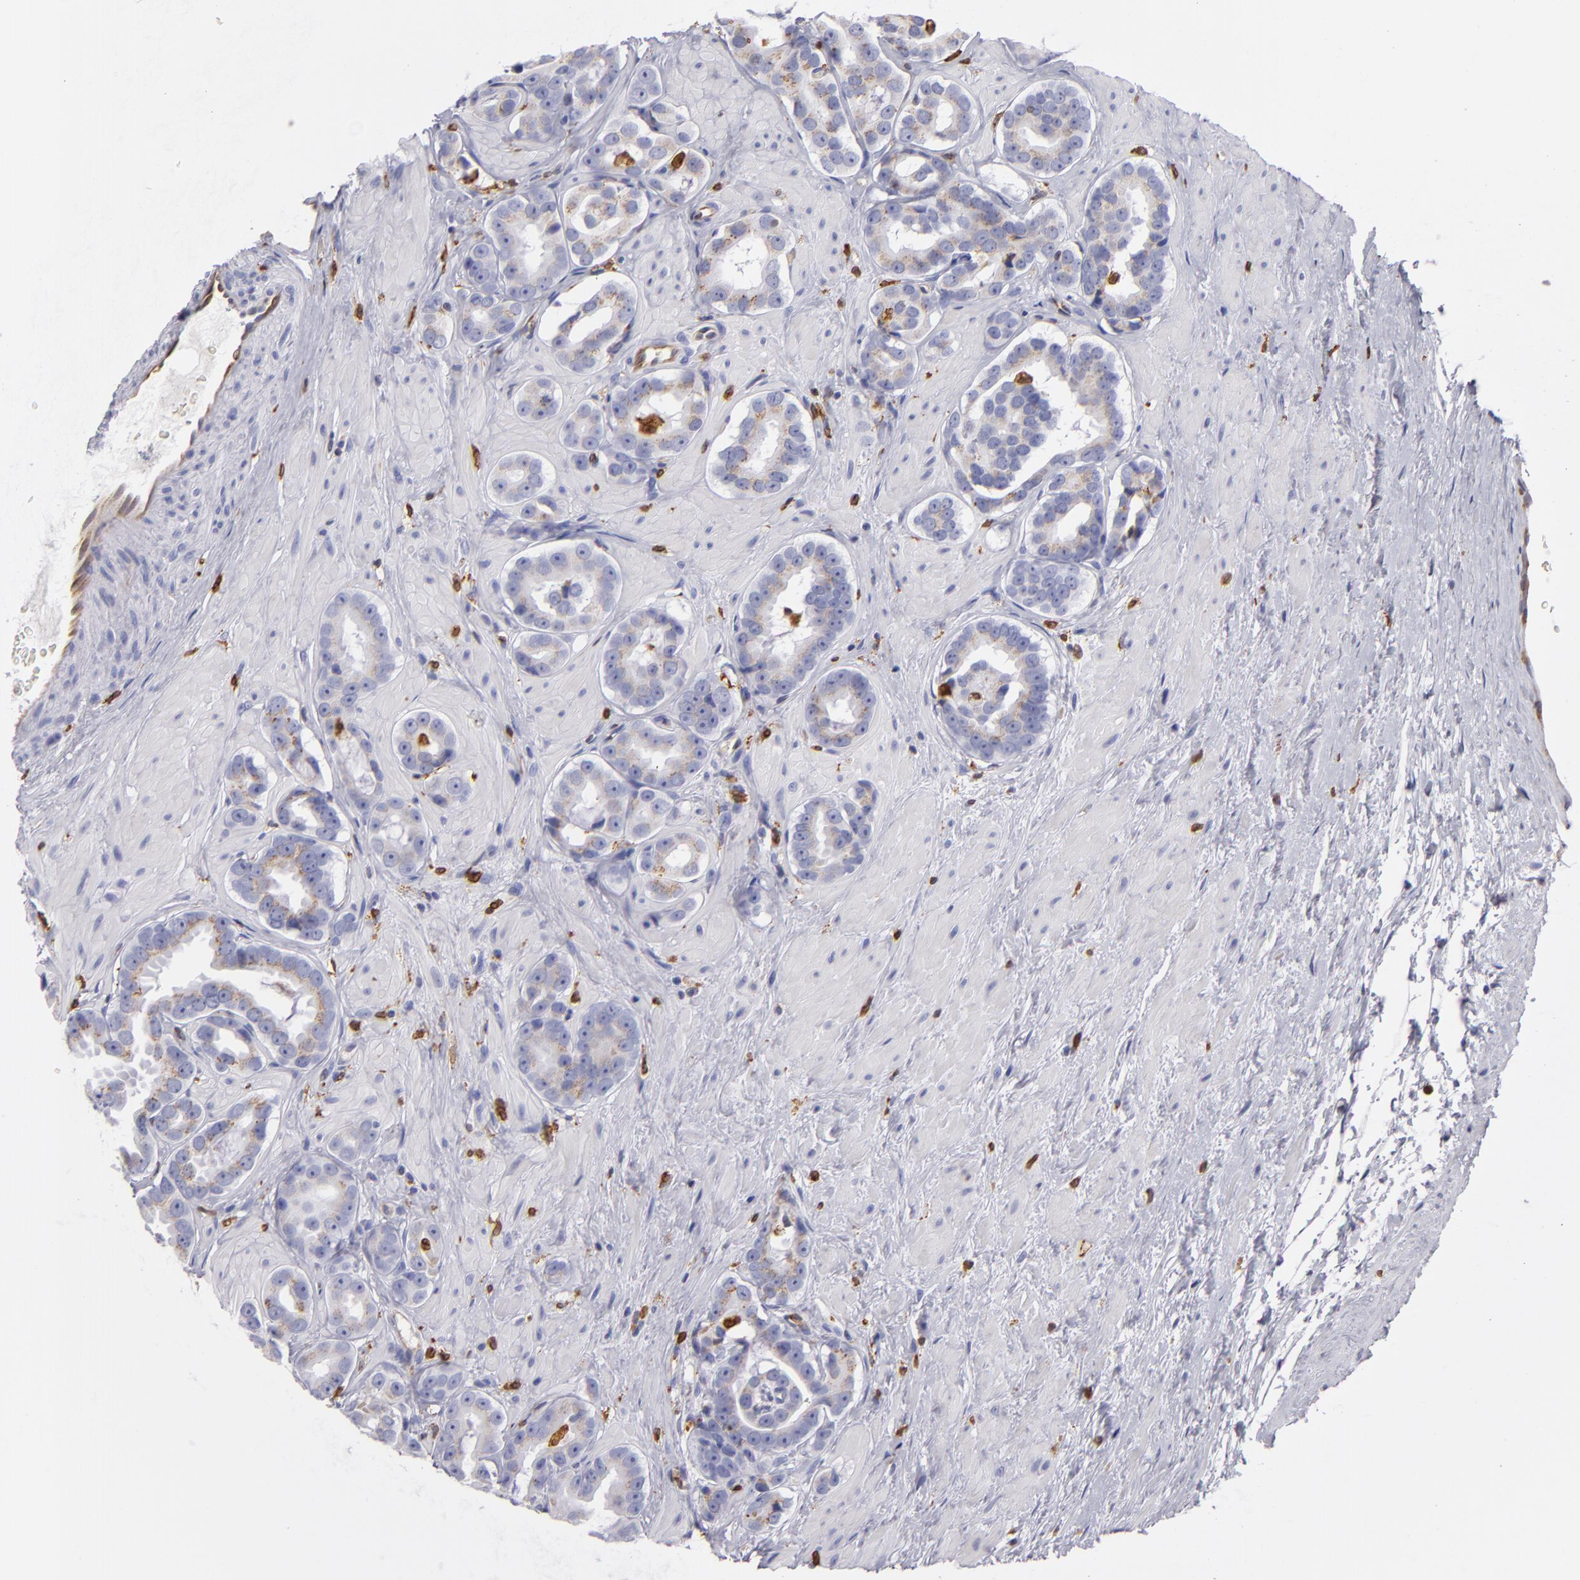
{"staining": {"intensity": "weak", "quantity": "25%-75%", "location": "cytoplasmic/membranous"}, "tissue": "prostate cancer", "cell_type": "Tumor cells", "image_type": "cancer", "snomed": [{"axis": "morphology", "description": "Adenocarcinoma, Low grade"}, {"axis": "topography", "description": "Prostate"}], "caption": "The immunohistochemical stain shows weak cytoplasmic/membranous staining in tumor cells of prostate cancer (low-grade adenocarcinoma) tissue.", "gene": "CD74", "patient": {"sex": "male", "age": 59}}